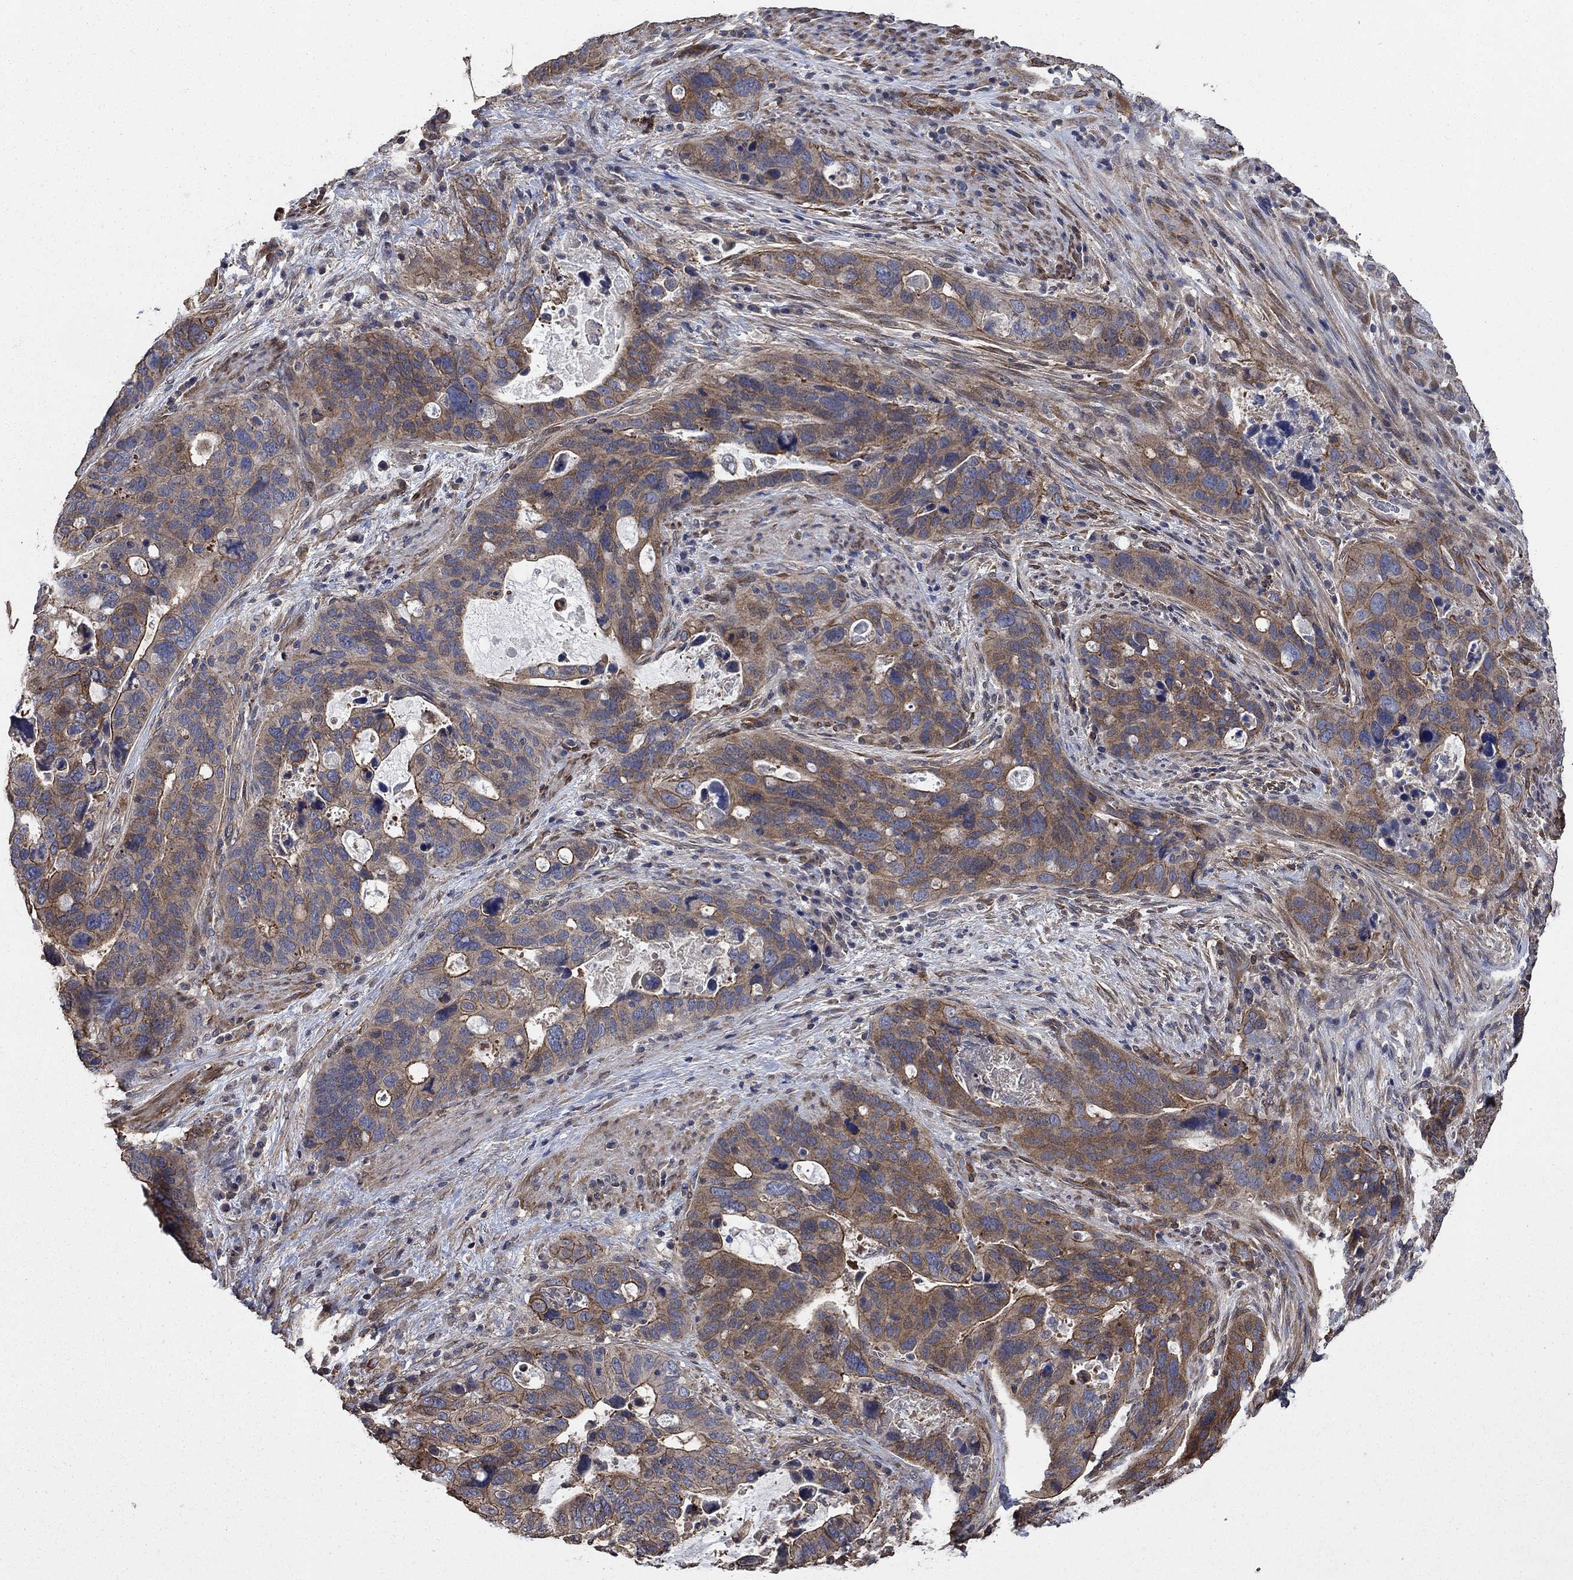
{"staining": {"intensity": "moderate", "quantity": "25%-75%", "location": "cytoplasmic/membranous"}, "tissue": "stomach cancer", "cell_type": "Tumor cells", "image_type": "cancer", "snomed": [{"axis": "morphology", "description": "Adenocarcinoma, NOS"}, {"axis": "topography", "description": "Stomach"}], "caption": "IHC photomicrograph of neoplastic tissue: stomach cancer (adenocarcinoma) stained using immunohistochemistry (IHC) exhibits medium levels of moderate protein expression localized specifically in the cytoplasmic/membranous of tumor cells, appearing as a cytoplasmic/membranous brown color.", "gene": "PDE3A", "patient": {"sex": "male", "age": 54}}